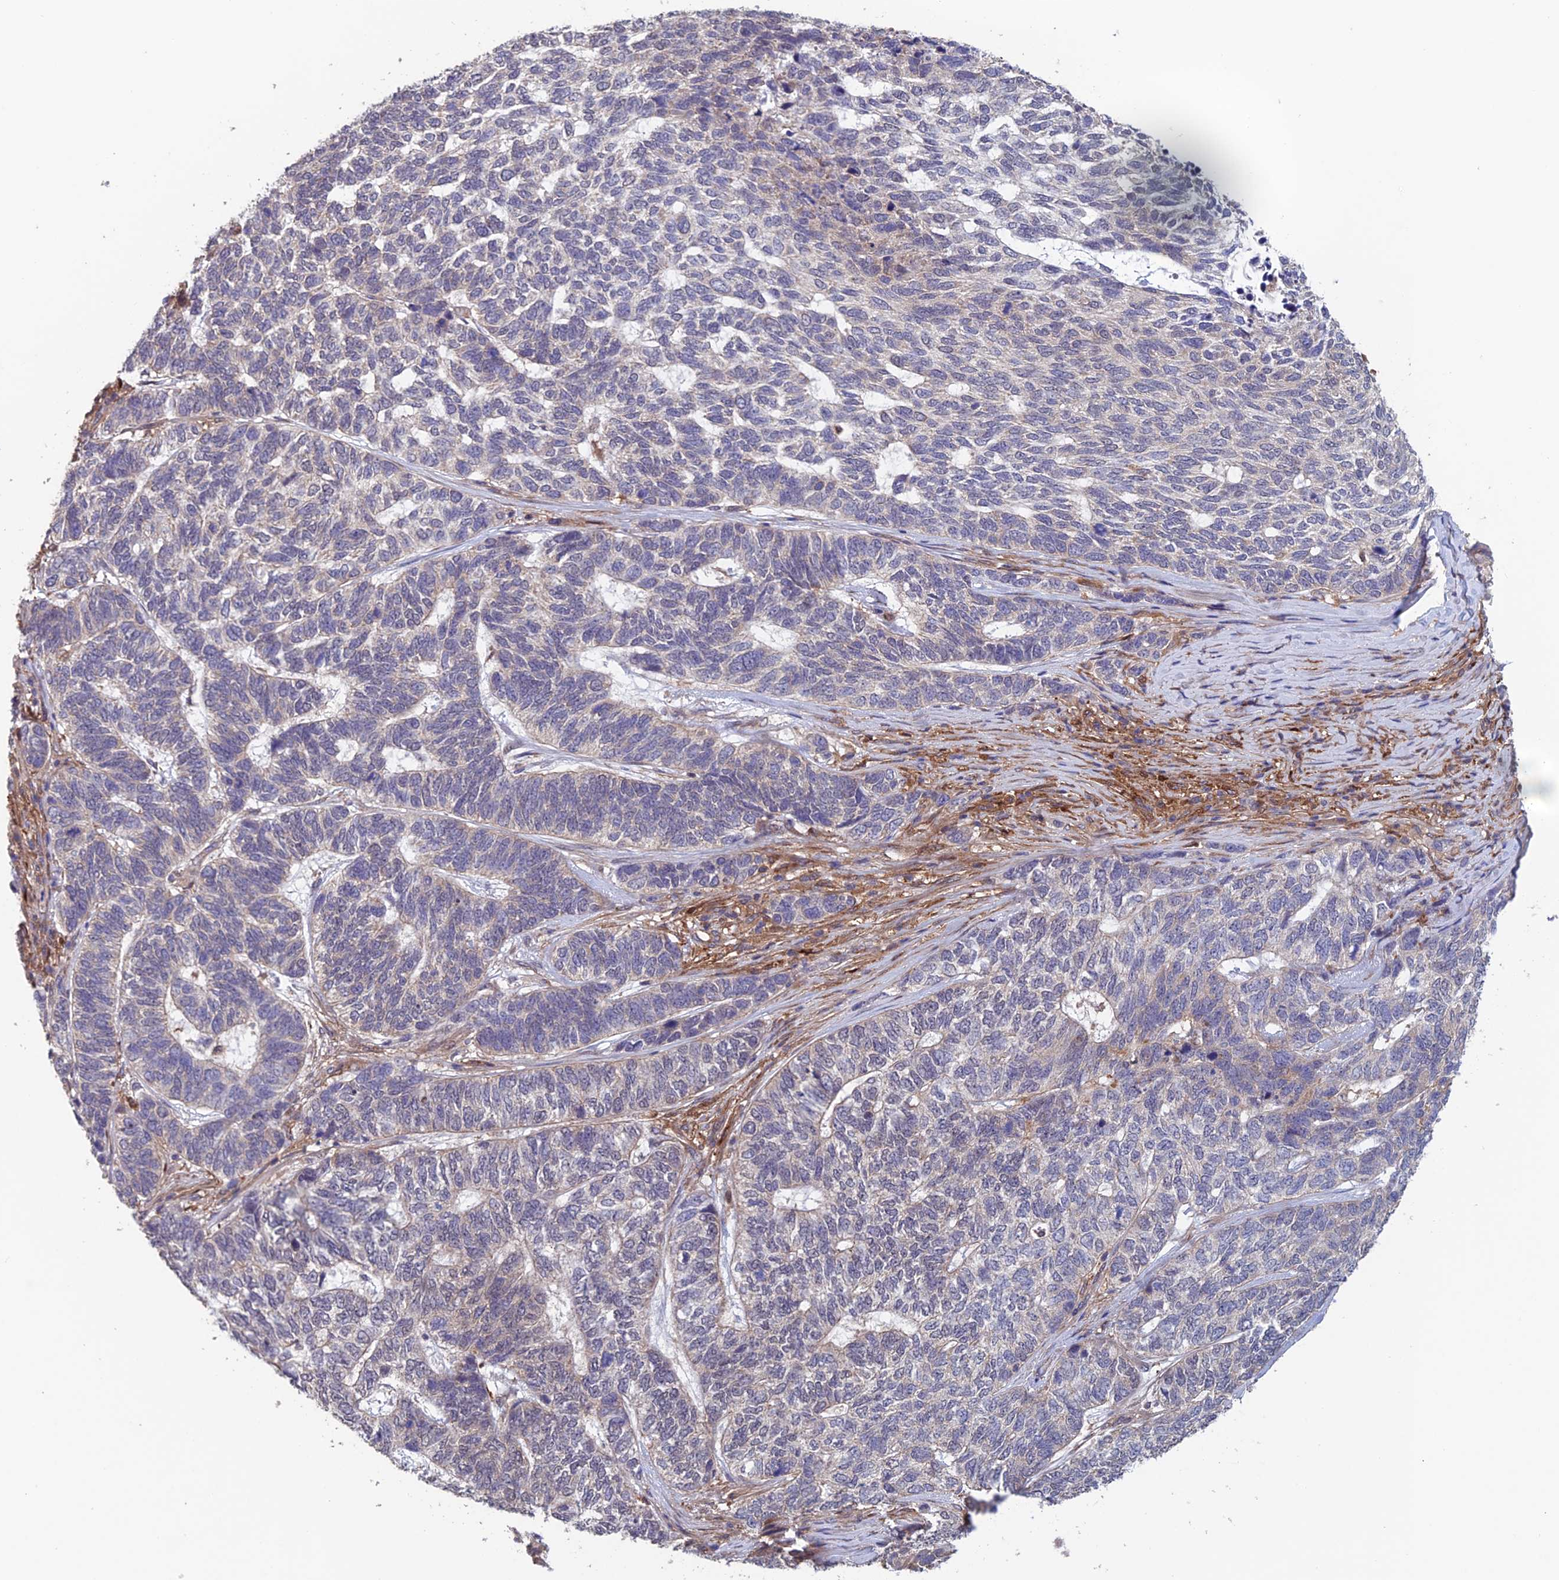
{"staining": {"intensity": "negative", "quantity": "none", "location": "none"}, "tissue": "skin cancer", "cell_type": "Tumor cells", "image_type": "cancer", "snomed": [{"axis": "morphology", "description": "Basal cell carcinoma"}, {"axis": "topography", "description": "Skin"}], "caption": "Human skin basal cell carcinoma stained for a protein using immunohistochemistry (IHC) reveals no positivity in tumor cells.", "gene": "NUDT16L1", "patient": {"sex": "female", "age": 65}}